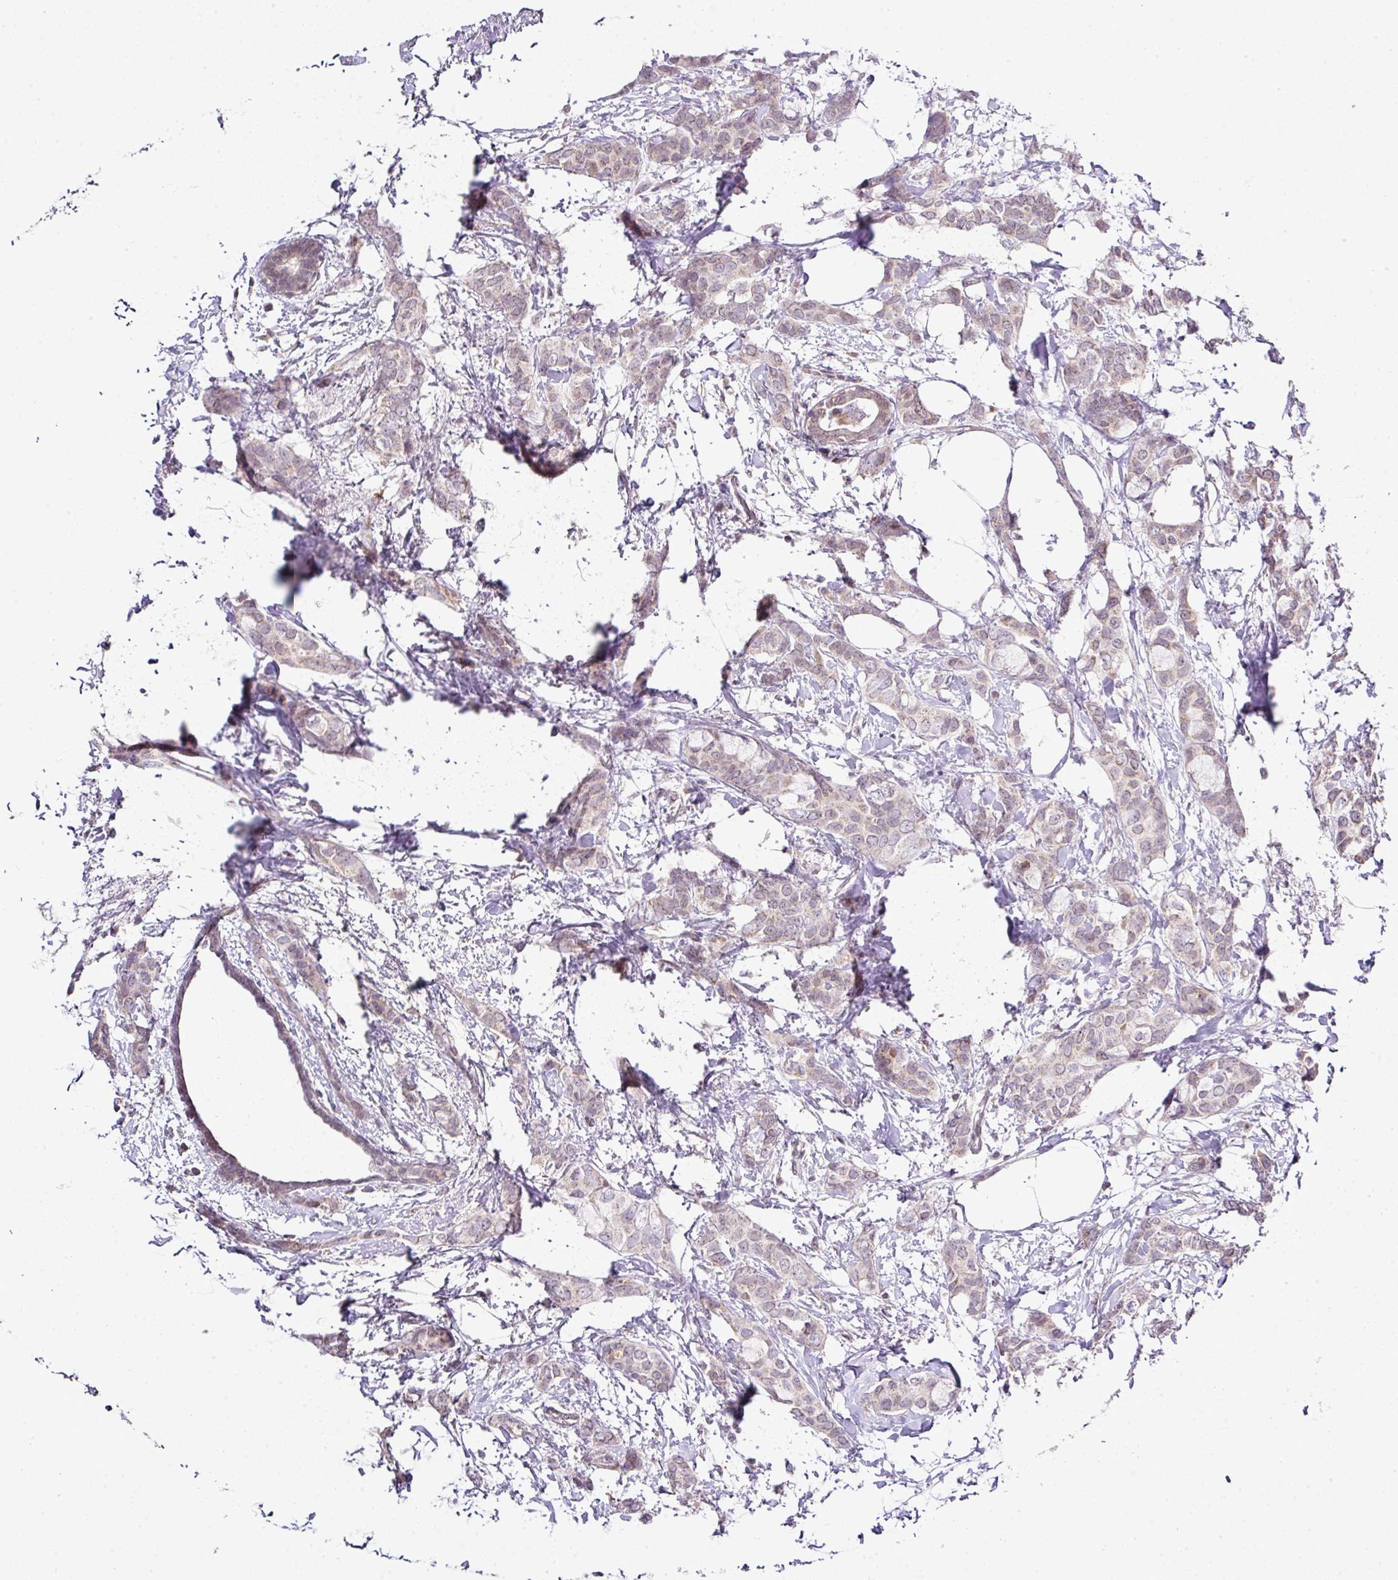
{"staining": {"intensity": "weak", "quantity": "25%-75%", "location": "cytoplasmic/membranous"}, "tissue": "breast cancer", "cell_type": "Tumor cells", "image_type": "cancer", "snomed": [{"axis": "morphology", "description": "Duct carcinoma"}, {"axis": "topography", "description": "Breast"}], "caption": "High-power microscopy captured an immunohistochemistry (IHC) image of breast cancer, revealing weak cytoplasmic/membranous staining in about 25%-75% of tumor cells.", "gene": "FAM32A", "patient": {"sex": "female", "age": 73}}